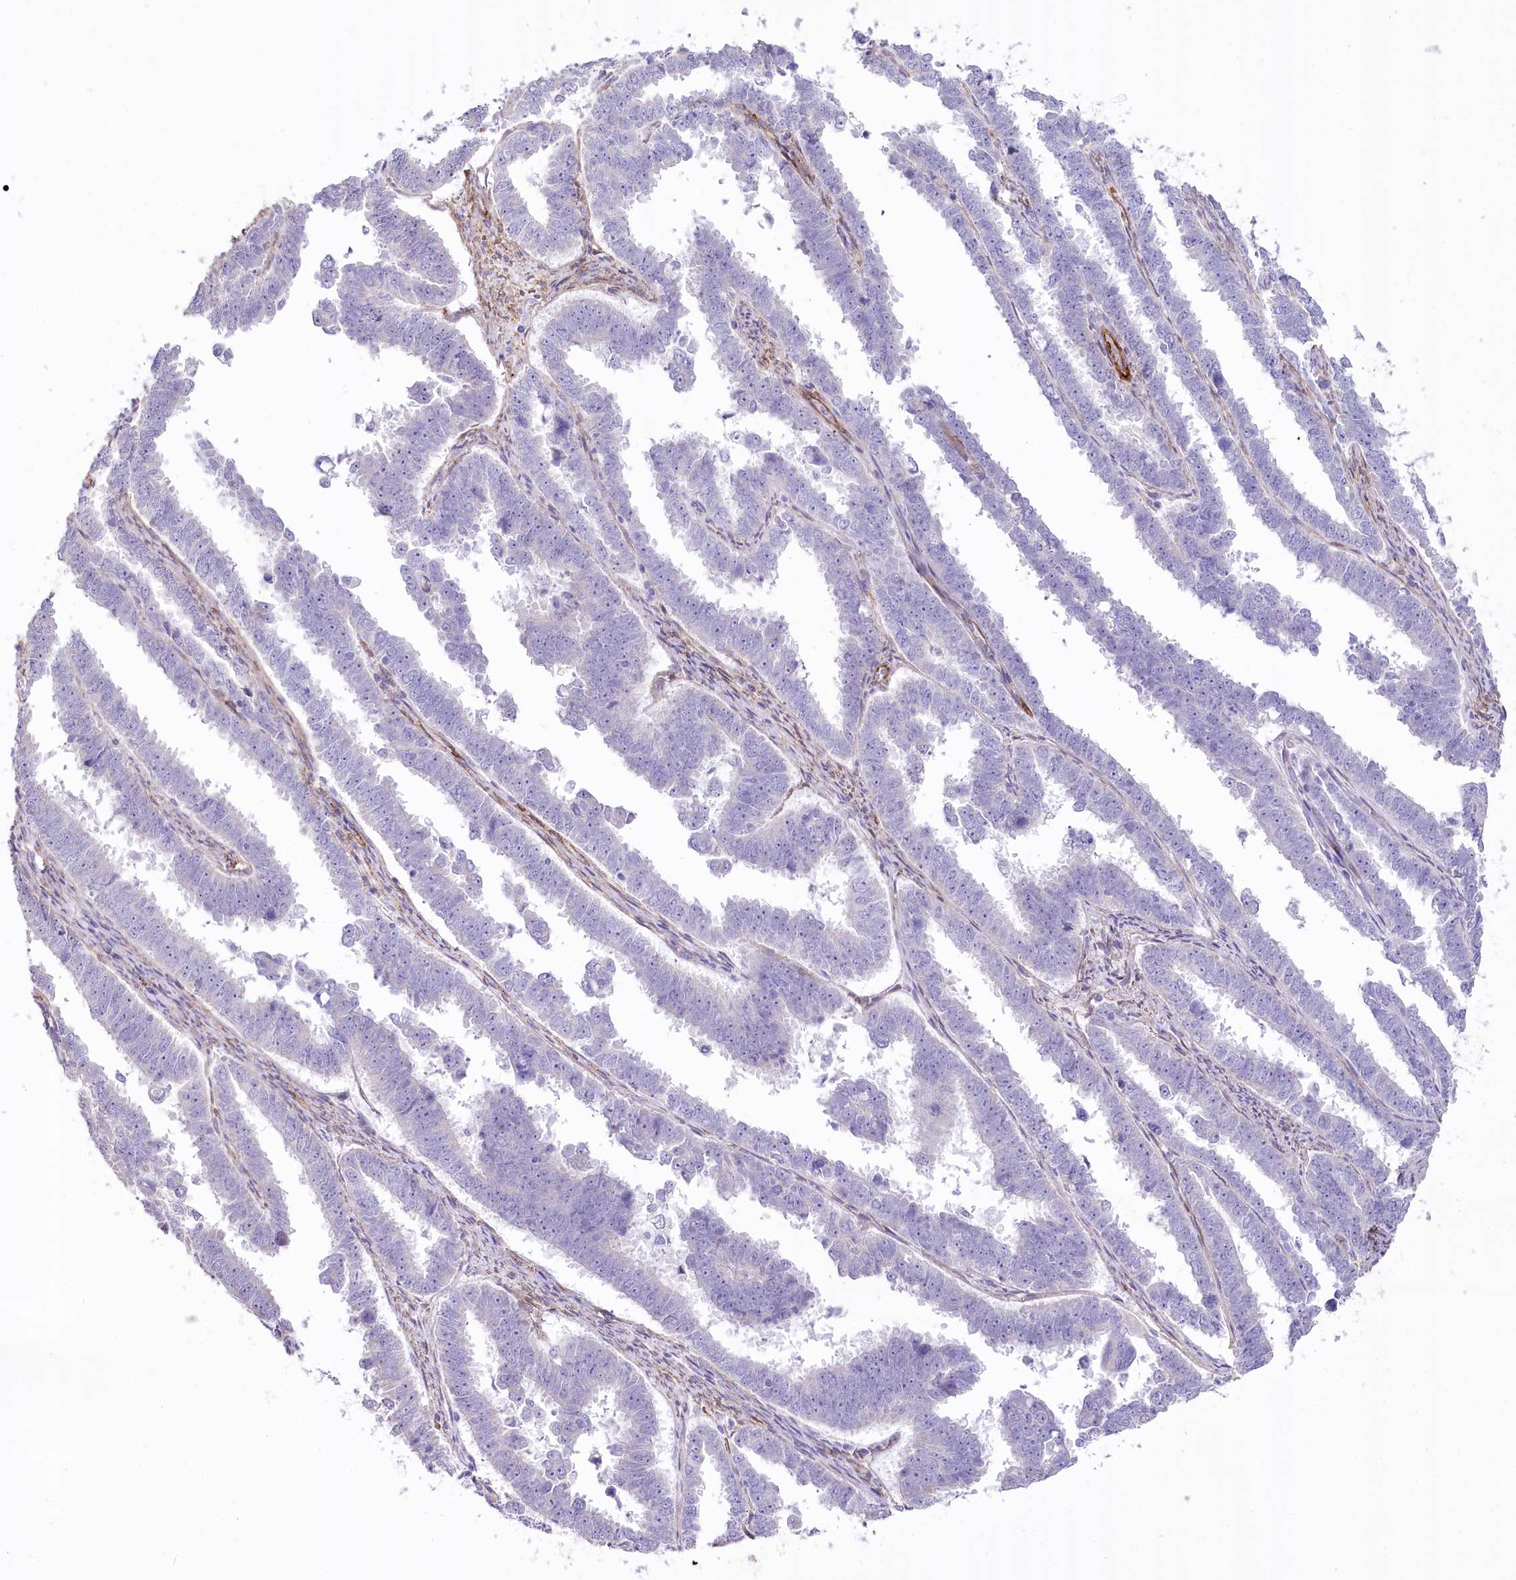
{"staining": {"intensity": "negative", "quantity": "none", "location": "none"}, "tissue": "endometrial cancer", "cell_type": "Tumor cells", "image_type": "cancer", "snomed": [{"axis": "morphology", "description": "Adenocarcinoma, NOS"}, {"axis": "topography", "description": "Endometrium"}], "caption": "A photomicrograph of adenocarcinoma (endometrial) stained for a protein reveals no brown staining in tumor cells.", "gene": "SYNPO2", "patient": {"sex": "female", "age": 75}}